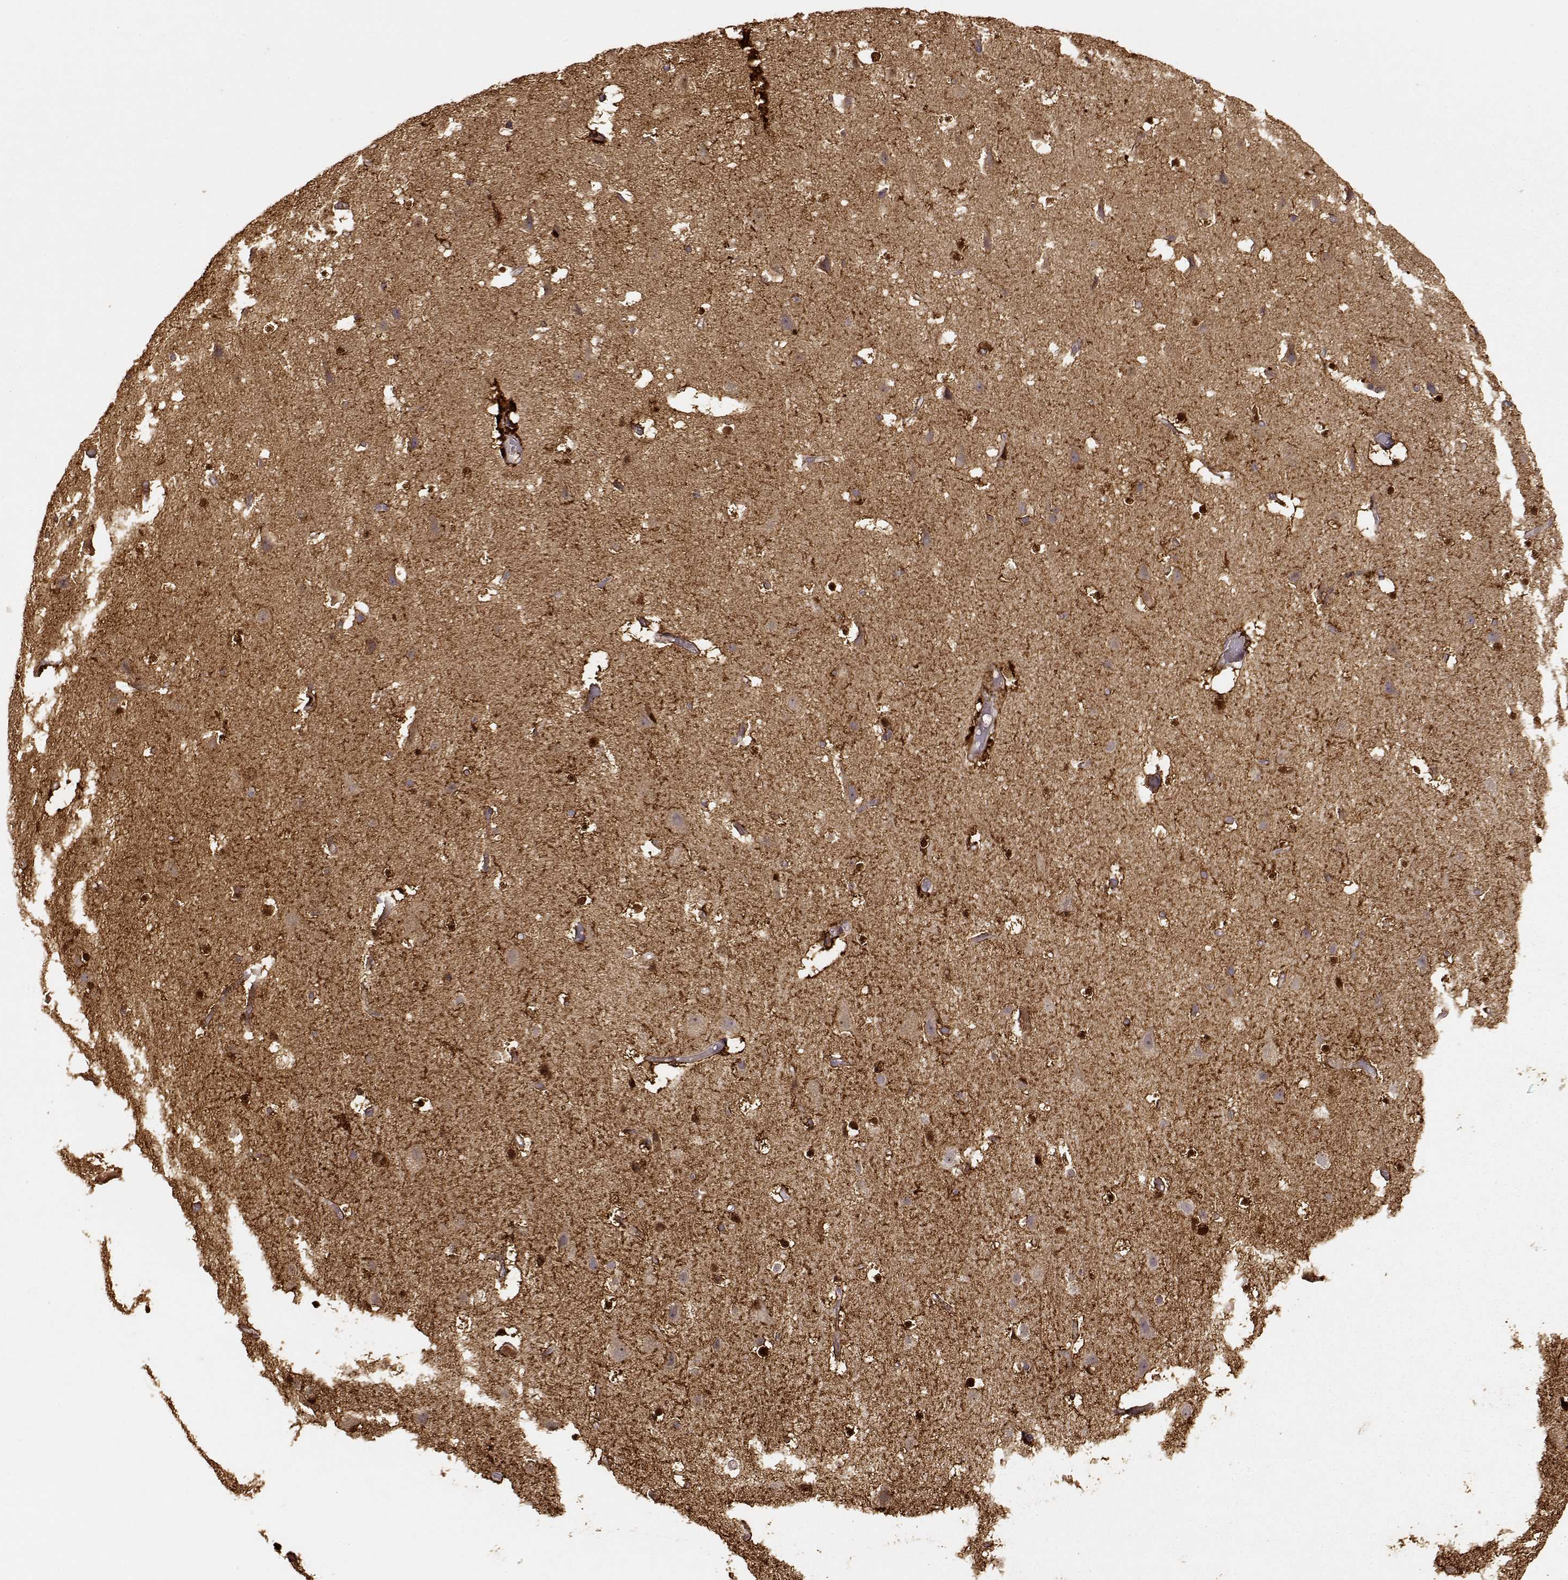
{"staining": {"intensity": "moderate", "quantity": ">75%", "location": "cytoplasmic/membranous"}, "tissue": "cerebral cortex", "cell_type": "Endothelial cells", "image_type": "normal", "snomed": [{"axis": "morphology", "description": "Normal tissue, NOS"}, {"axis": "topography", "description": "Cerebral cortex"}], "caption": "A micrograph of human cerebral cortex stained for a protein demonstrates moderate cytoplasmic/membranous brown staining in endothelial cells.", "gene": "S100B", "patient": {"sex": "female", "age": 52}}